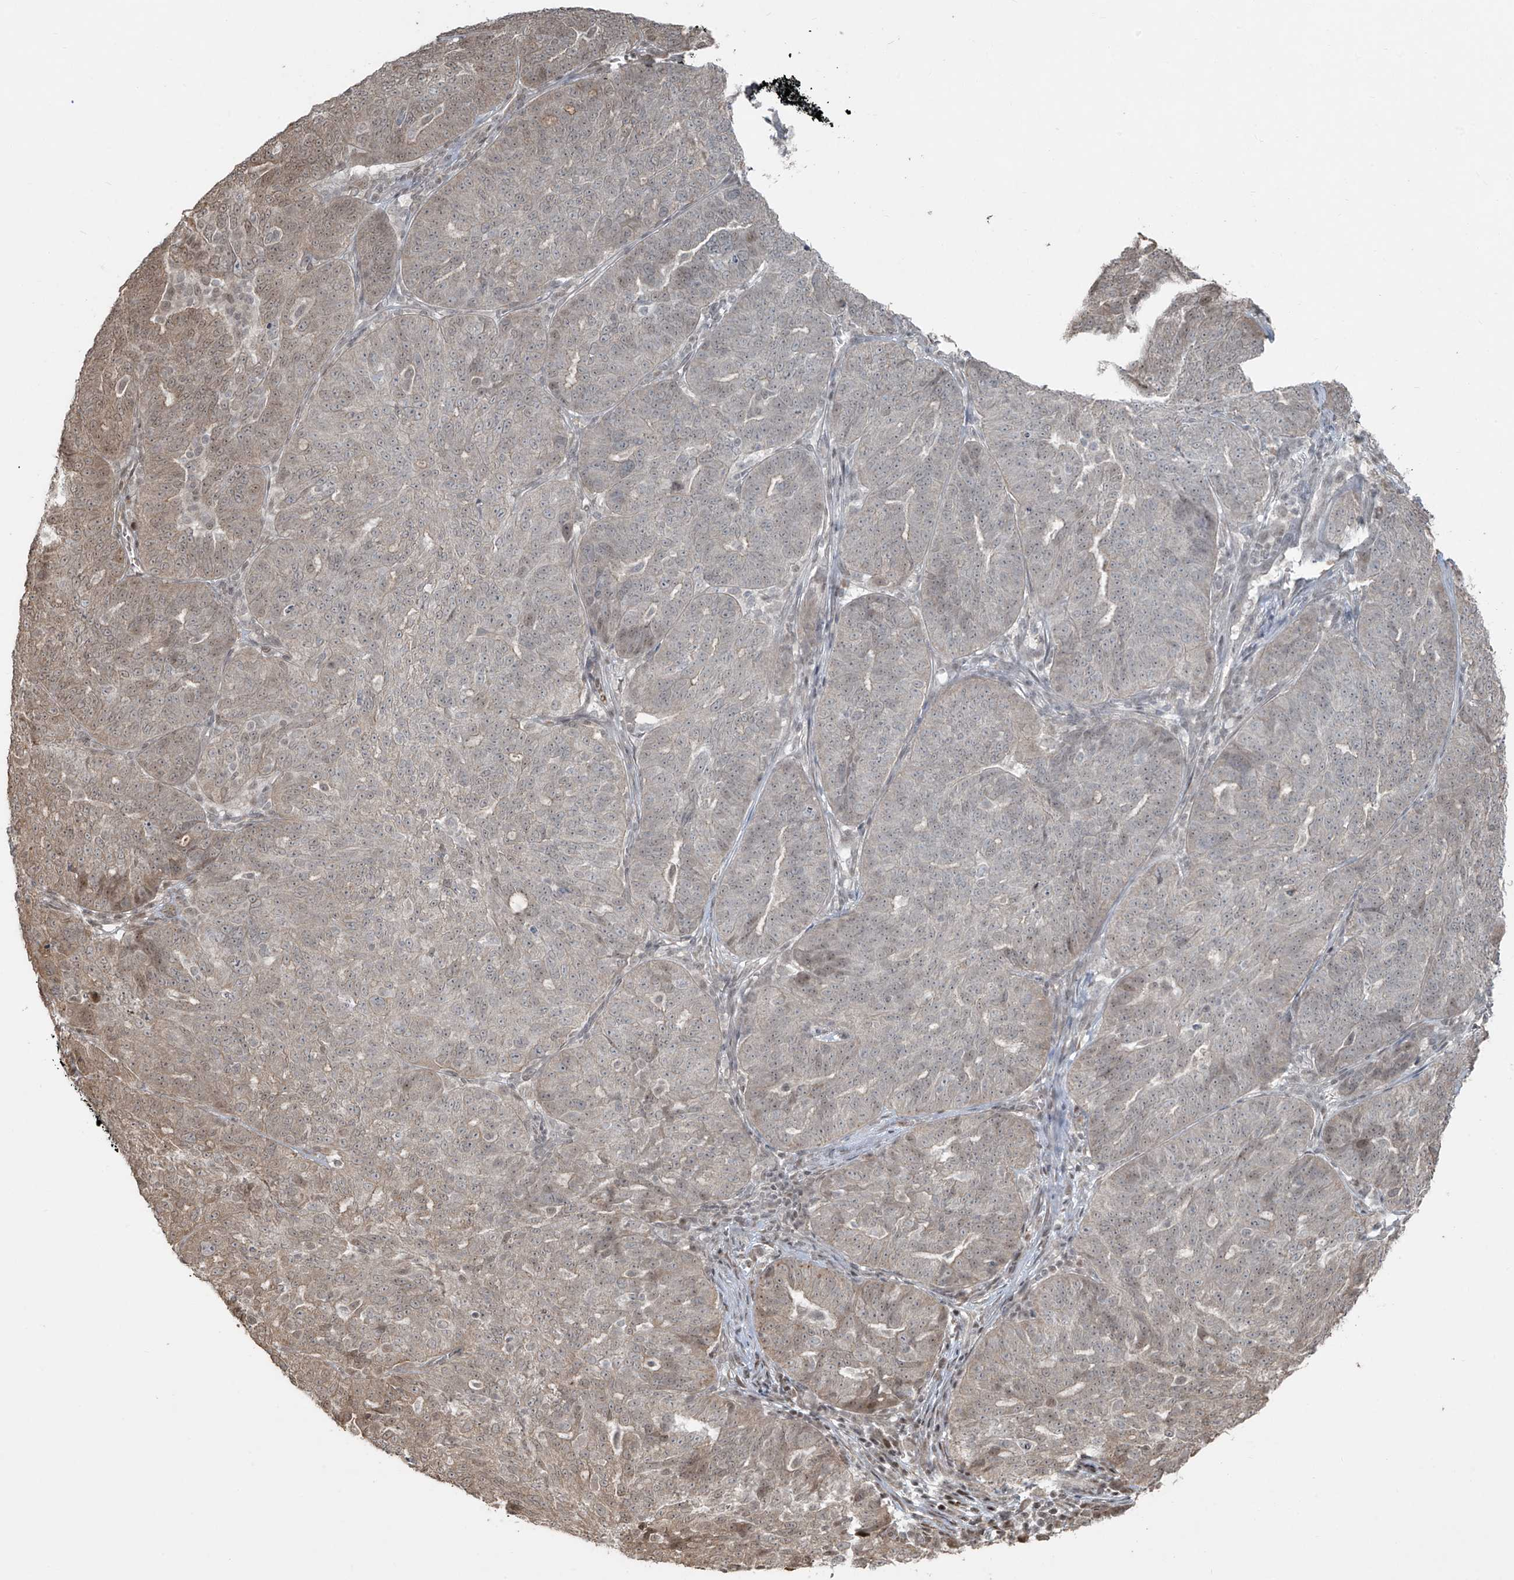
{"staining": {"intensity": "moderate", "quantity": "<25%", "location": "nuclear"}, "tissue": "ovarian cancer", "cell_type": "Tumor cells", "image_type": "cancer", "snomed": [{"axis": "morphology", "description": "Cystadenocarcinoma, serous, NOS"}, {"axis": "topography", "description": "Ovary"}], "caption": "Immunohistochemistry photomicrograph of neoplastic tissue: human ovarian serous cystadenocarcinoma stained using immunohistochemistry (IHC) shows low levels of moderate protein expression localized specifically in the nuclear of tumor cells, appearing as a nuclear brown color.", "gene": "TTC22", "patient": {"sex": "female", "age": 59}}